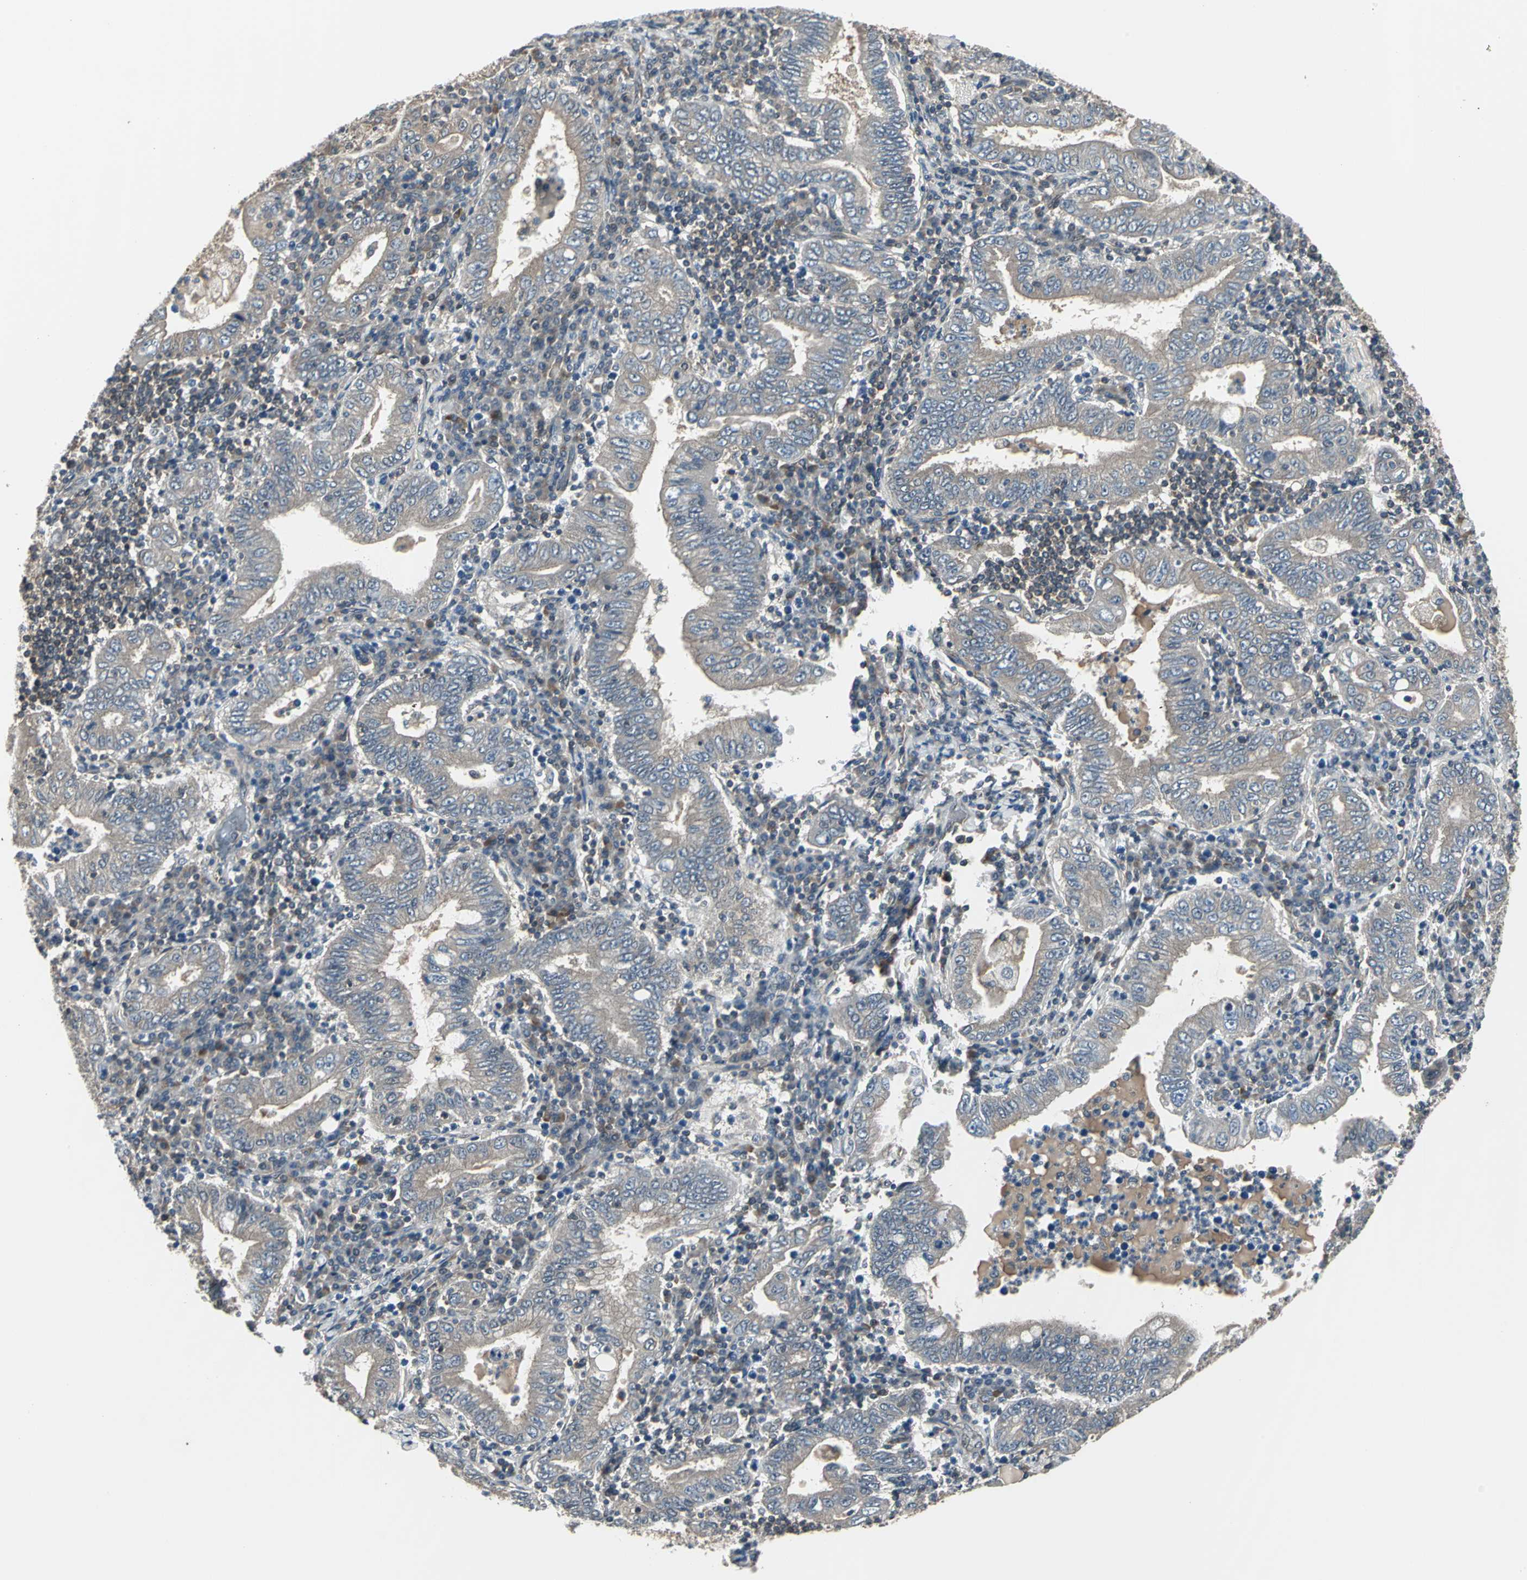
{"staining": {"intensity": "weak", "quantity": "25%-75%", "location": "cytoplasmic/membranous"}, "tissue": "stomach cancer", "cell_type": "Tumor cells", "image_type": "cancer", "snomed": [{"axis": "morphology", "description": "Normal tissue, NOS"}, {"axis": "morphology", "description": "Adenocarcinoma, NOS"}, {"axis": "topography", "description": "Esophagus"}, {"axis": "topography", "description": "Stomach, upper"}, {"axis": "topography", "description": "Peripheral nerve tissue"}], "caption": "This image reveals adenocarcinoma (stomach) stained with IHC to label a protein in brown. The cytoplasmic/membranous of tumor cells show weak positivity for the protein. Nuclei are counter-stained blue.", "gene": "PFDN1", "patient": {"sex": "male", "age": 62}}